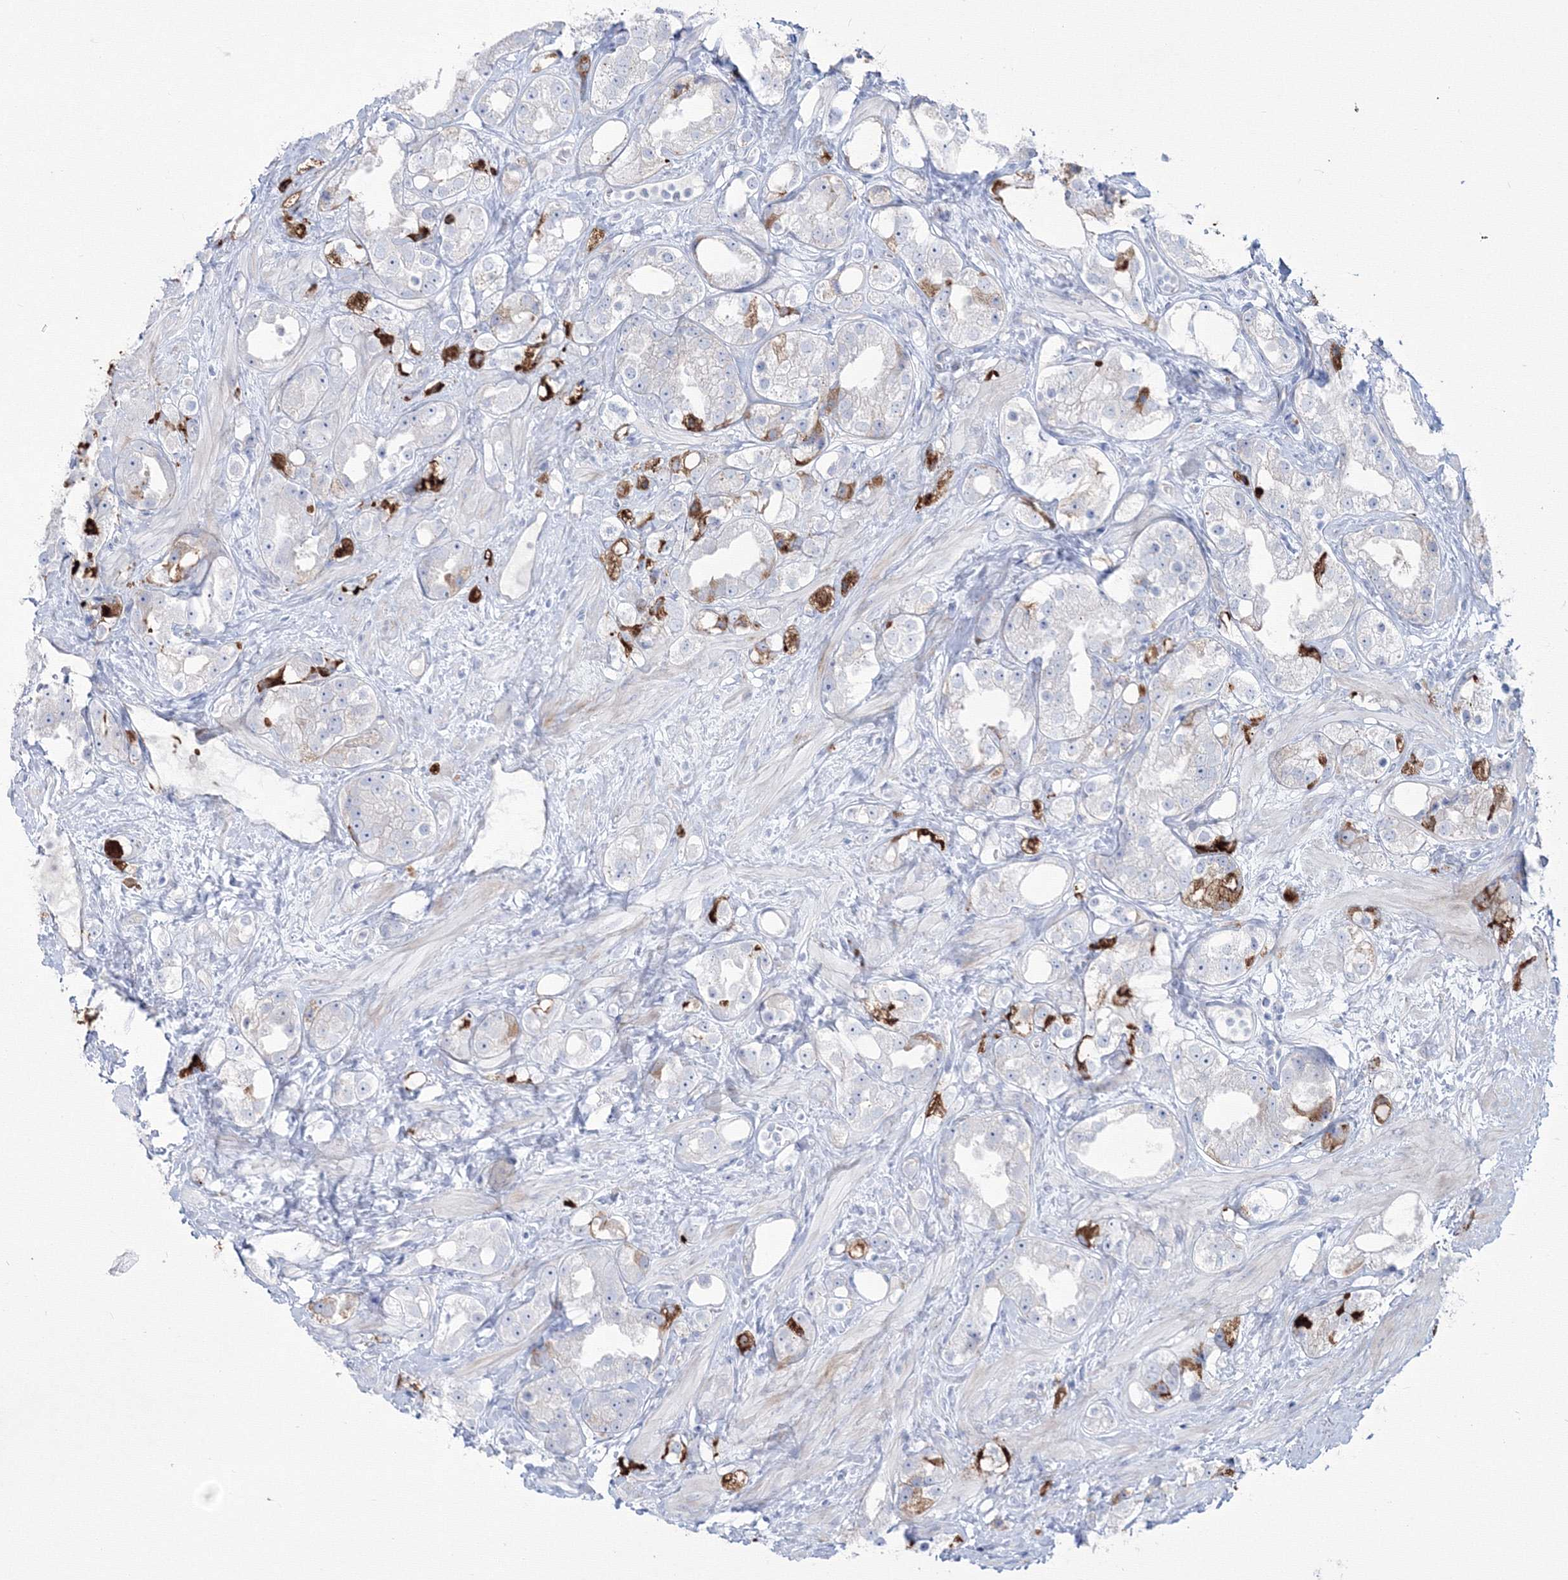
{"staining": {"intensity": "negative", "quantity": "none", "location": "none"}, "tissue": "prostate cancer", "cell_type": "Tumor cells", "image_type": "cancer", "snomed": [{"axis": "morphology", "description": "Adenocarcinoma, NOS"}, {"axis": "topography", "description": "Prostate"}], "caption": "Immunohistochemistry (IHC) histopathology image of neoplastic tissue: prostate cancer stained with DAB (3,3'-diaminobenzidine) demonstrates no significant protein expression in tumor cells.", "gene": "HYAL2", "patient": {"sex": "male", "age": 79}}